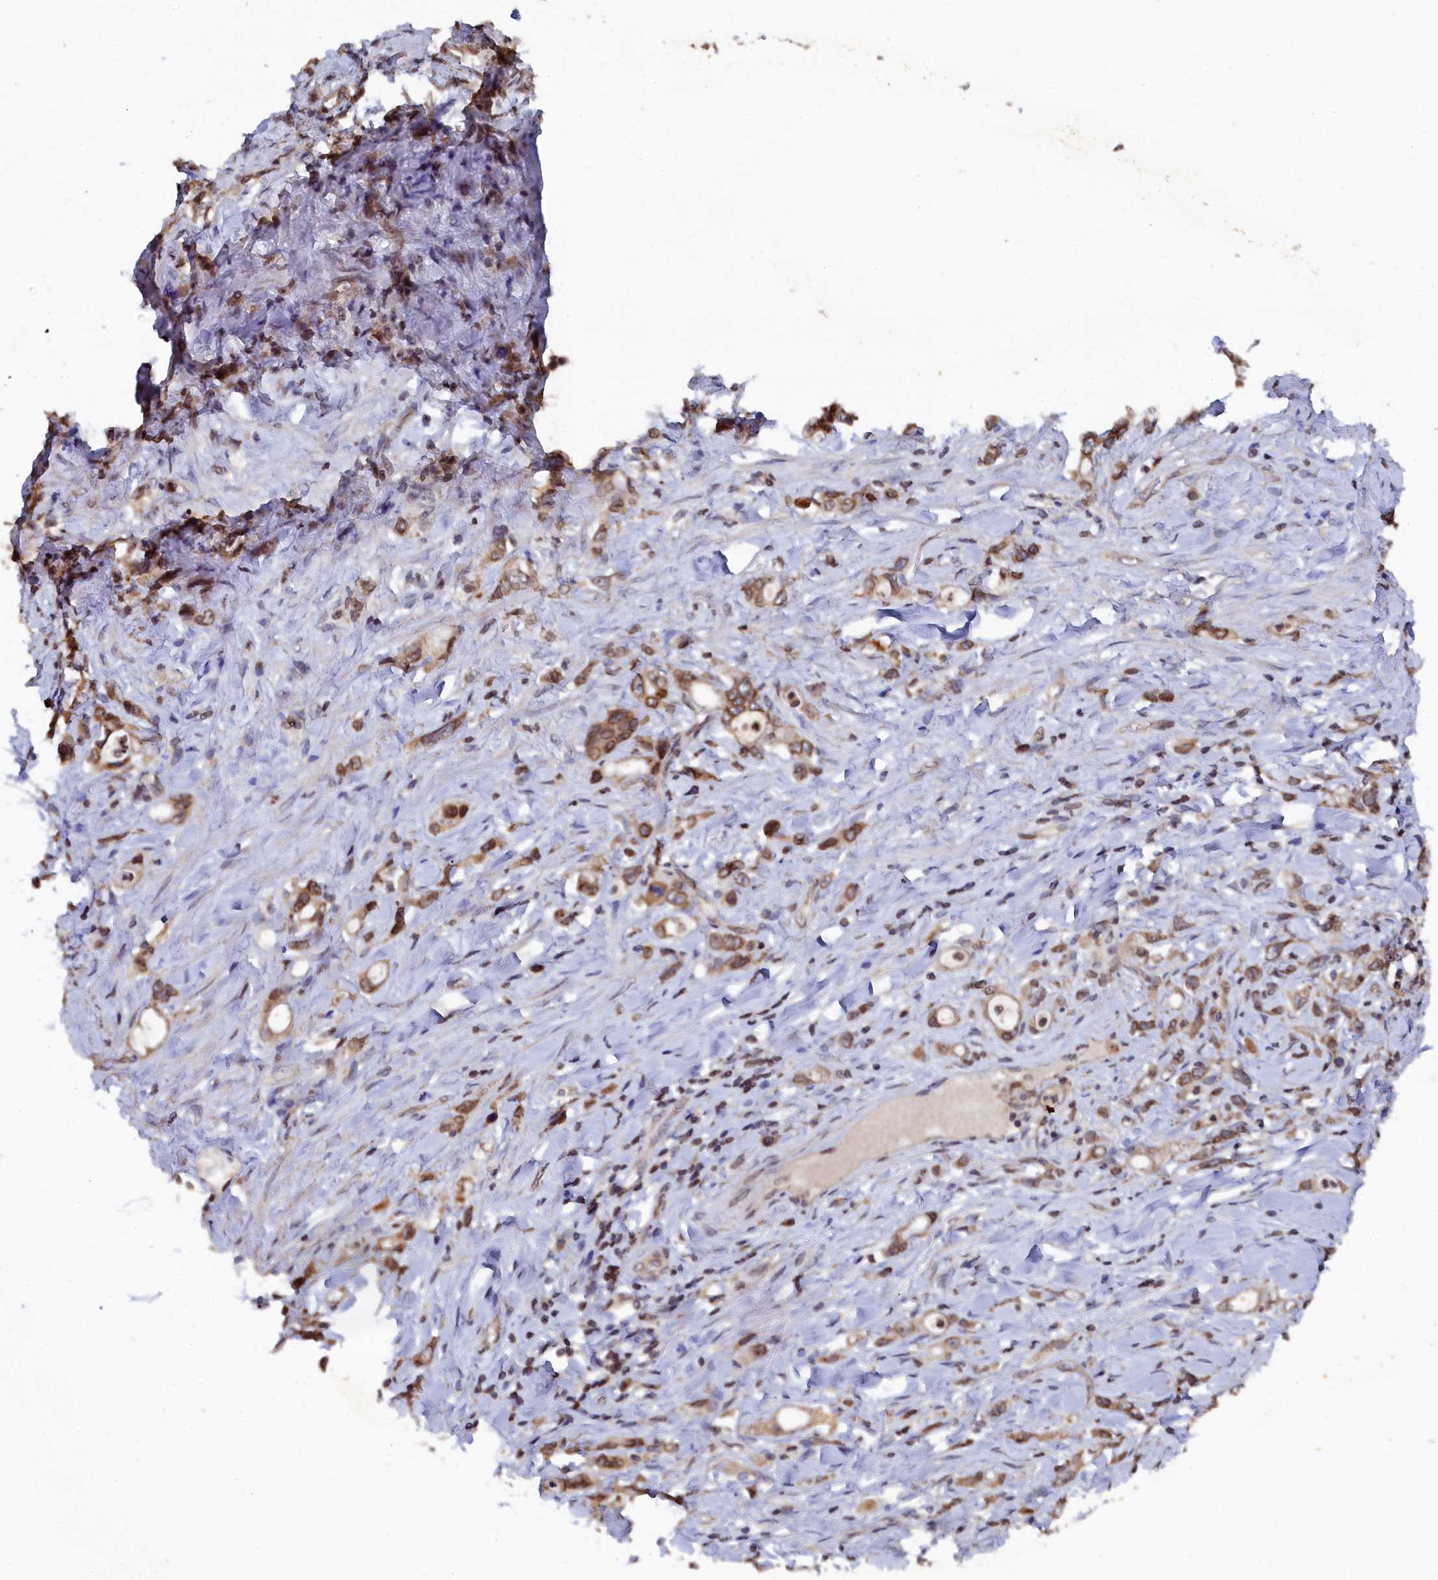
{"staining": {"intensity": "moderate", "quantity": ">75%", "location": "cytoplasmic/membranous"}, "tissue": "stomach cancer", "cell_type": "Tumor cells", "image_type": "cancer", "snomed": [{"axis": "morphology", "description": "Adenocarcinoma, NOS"}, {"axis": "topography", "description": "Stomach, lower"}], "caption": "Immunohistochemical staining of stomach adenocarcinoma exhibits medium levels of moderate cytoplasmic/membranous protein staining in about >75% of tumor cells.", "gene": "ANKEF1", "patient": {"sex": "female", "age": 43}}